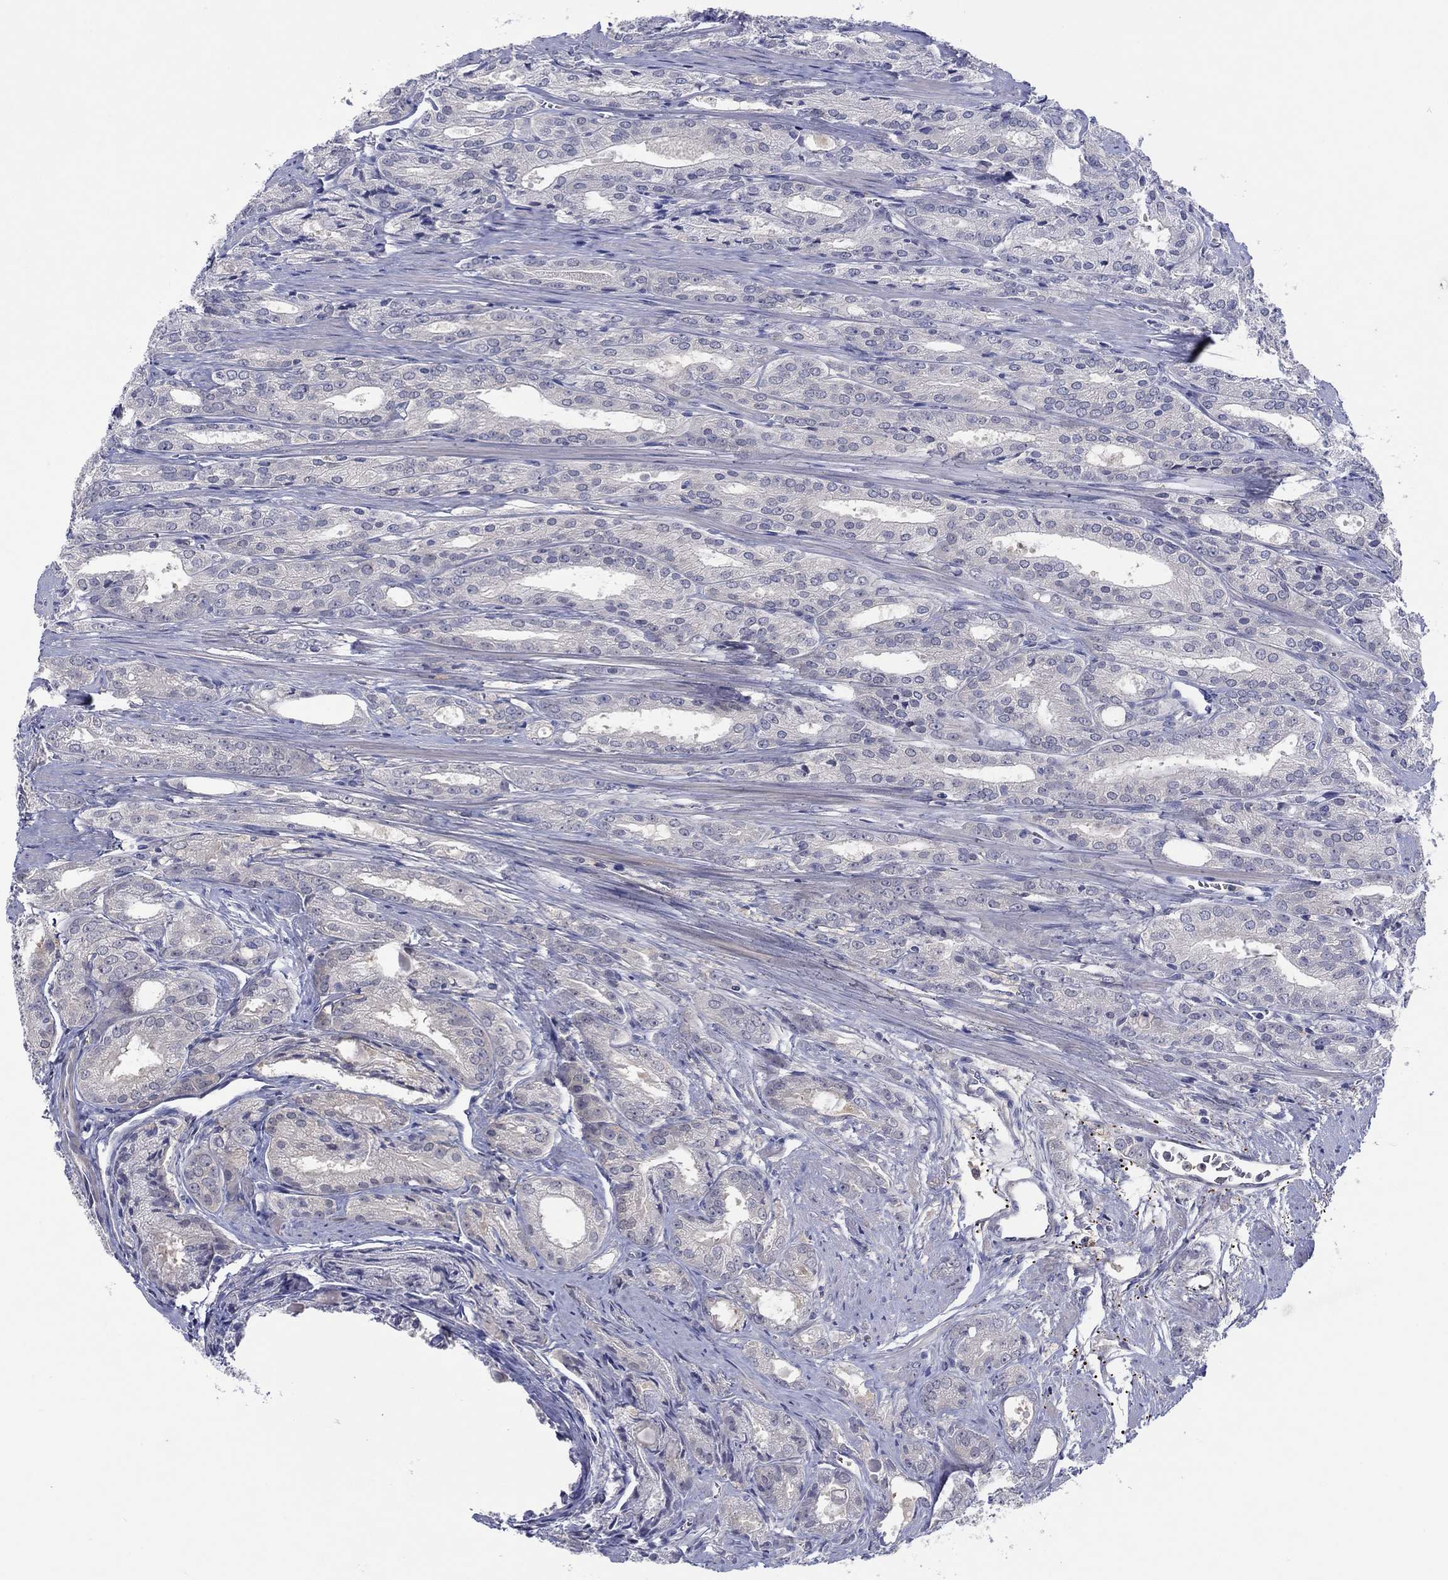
{"staining": {"intensity": "negative", "quantity": "none", "location": "none"}, "tissue": "prostate cancer", "cell_type": "Tumor cells", "image_type": "cancer", "snomed": [{"axis": "morphology", "description": "Adenocarcinoma, NOS"}, {"axis": "morphology", "description": "Adenocarcinoma, High grade"}, {"axis": "topography", "description": "Prostate"}], "caption": "IHC photomicrograph of neoplastic tissue: human prostate adenocarcinoma stained with DAB shows no significant protein staining in tumor cells. (Immunohistochemistry (ihc), brightfield microscopy, high magnification).", "gene": "HDC", "patient": {"sex": "male", "age": 70}}